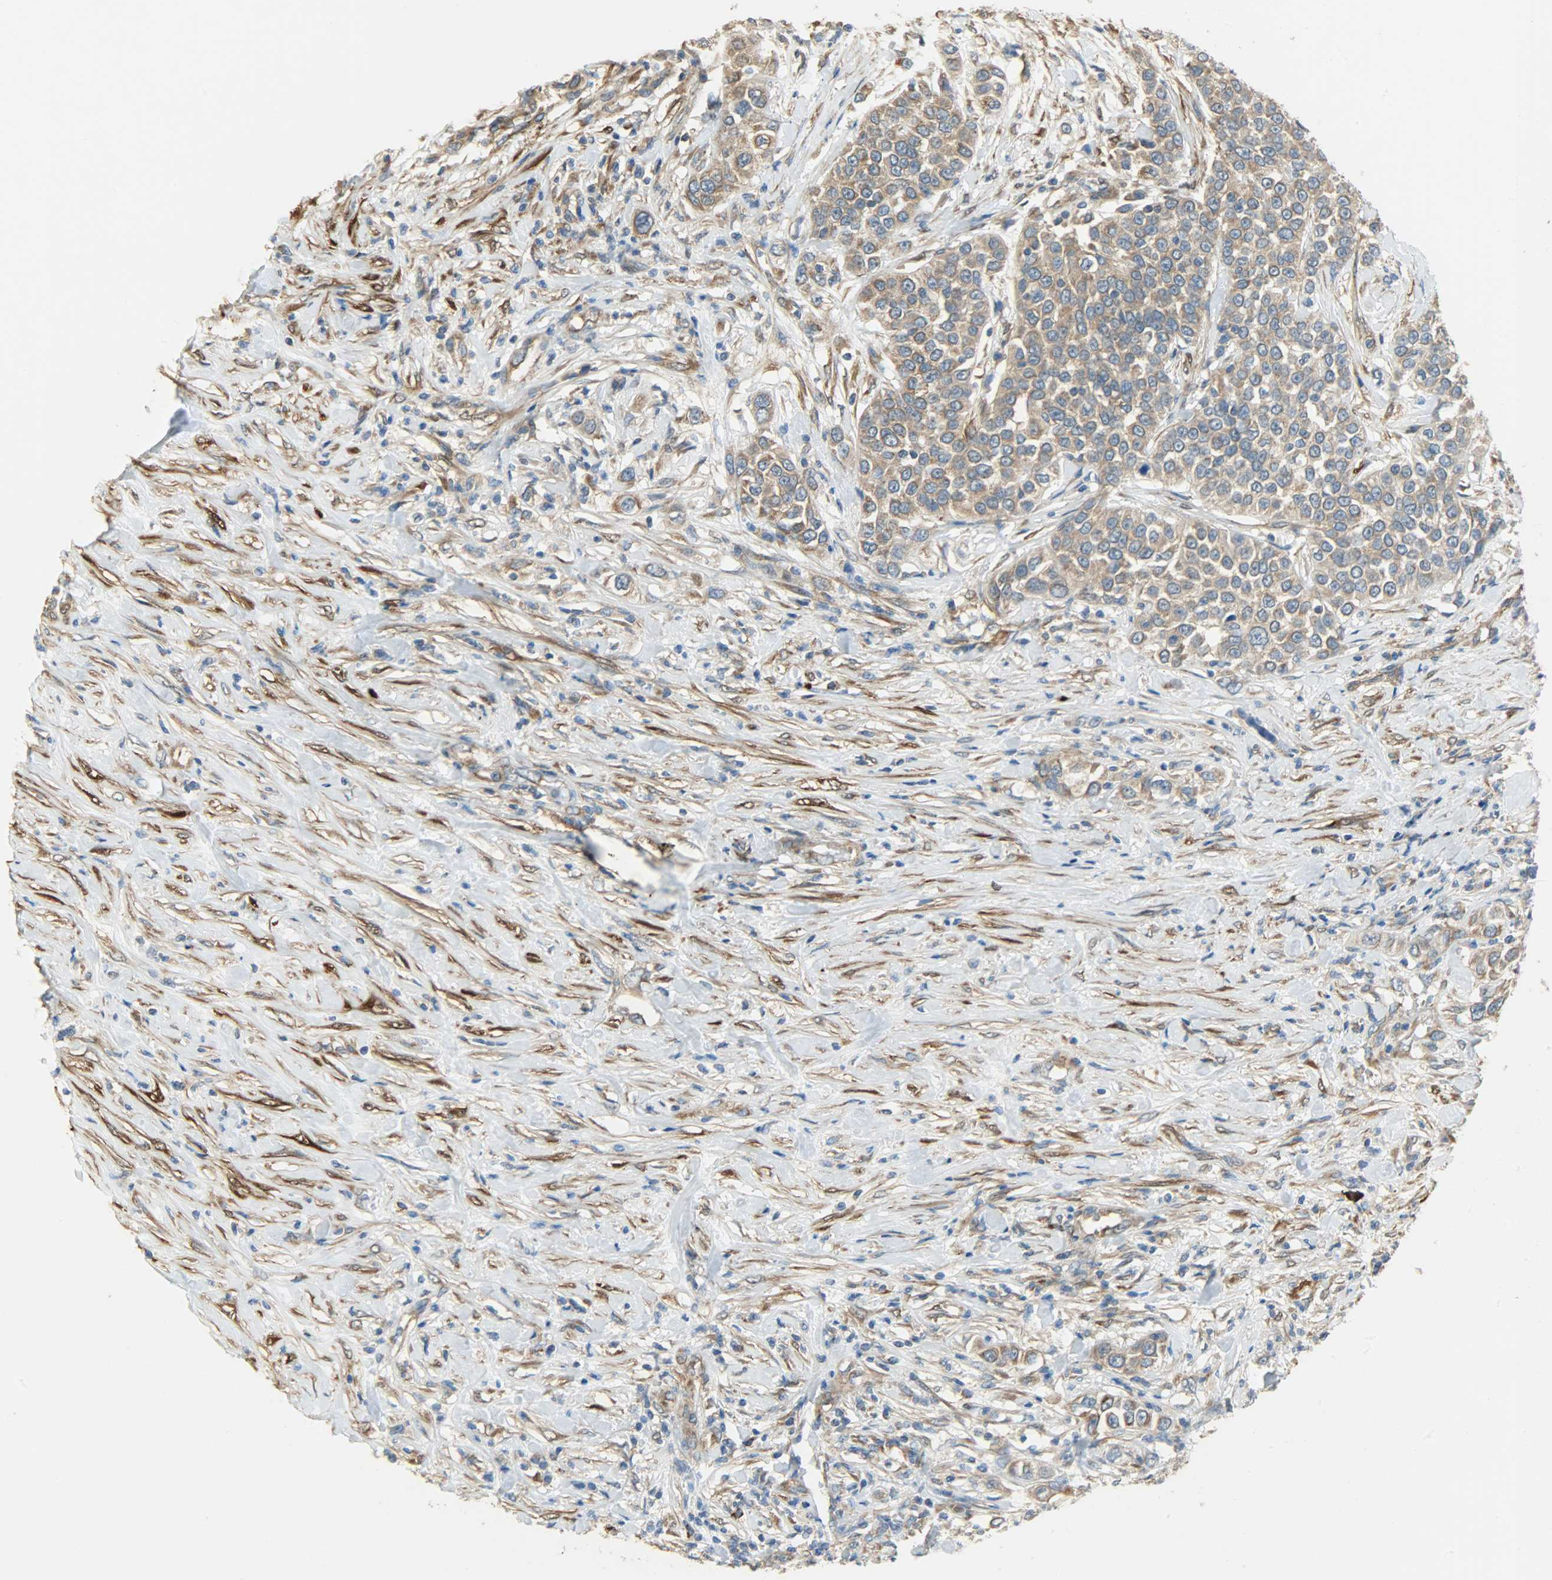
{"staining": {"intensity": "moderate", "quantity": ">75%", "location": "cytoplasmic/membranous"}, "tissue": "urothelial cancer", "cell_type": "Tumor cells", "image_type": "cancer", "snomed": [{"axis": "morphology", "description": "Urothelial carcinoma, High grade"}, {"axis": "topography", "description": "Urinary bladder"}], "caption": "Urothelial cancer stained with immunohistochemistry (IHC) demonstrates moderate cytoplasmic/membranous expression in approximately >75% of tumor cells. The staining was performed using DAB (3,3'-diaminobenzidine), with brown indicating positive protein expression. Nuclei are stained blue with hematoxylin.", "gene": "C1orf198", "patient": {"sex": "female", "age": 80}}